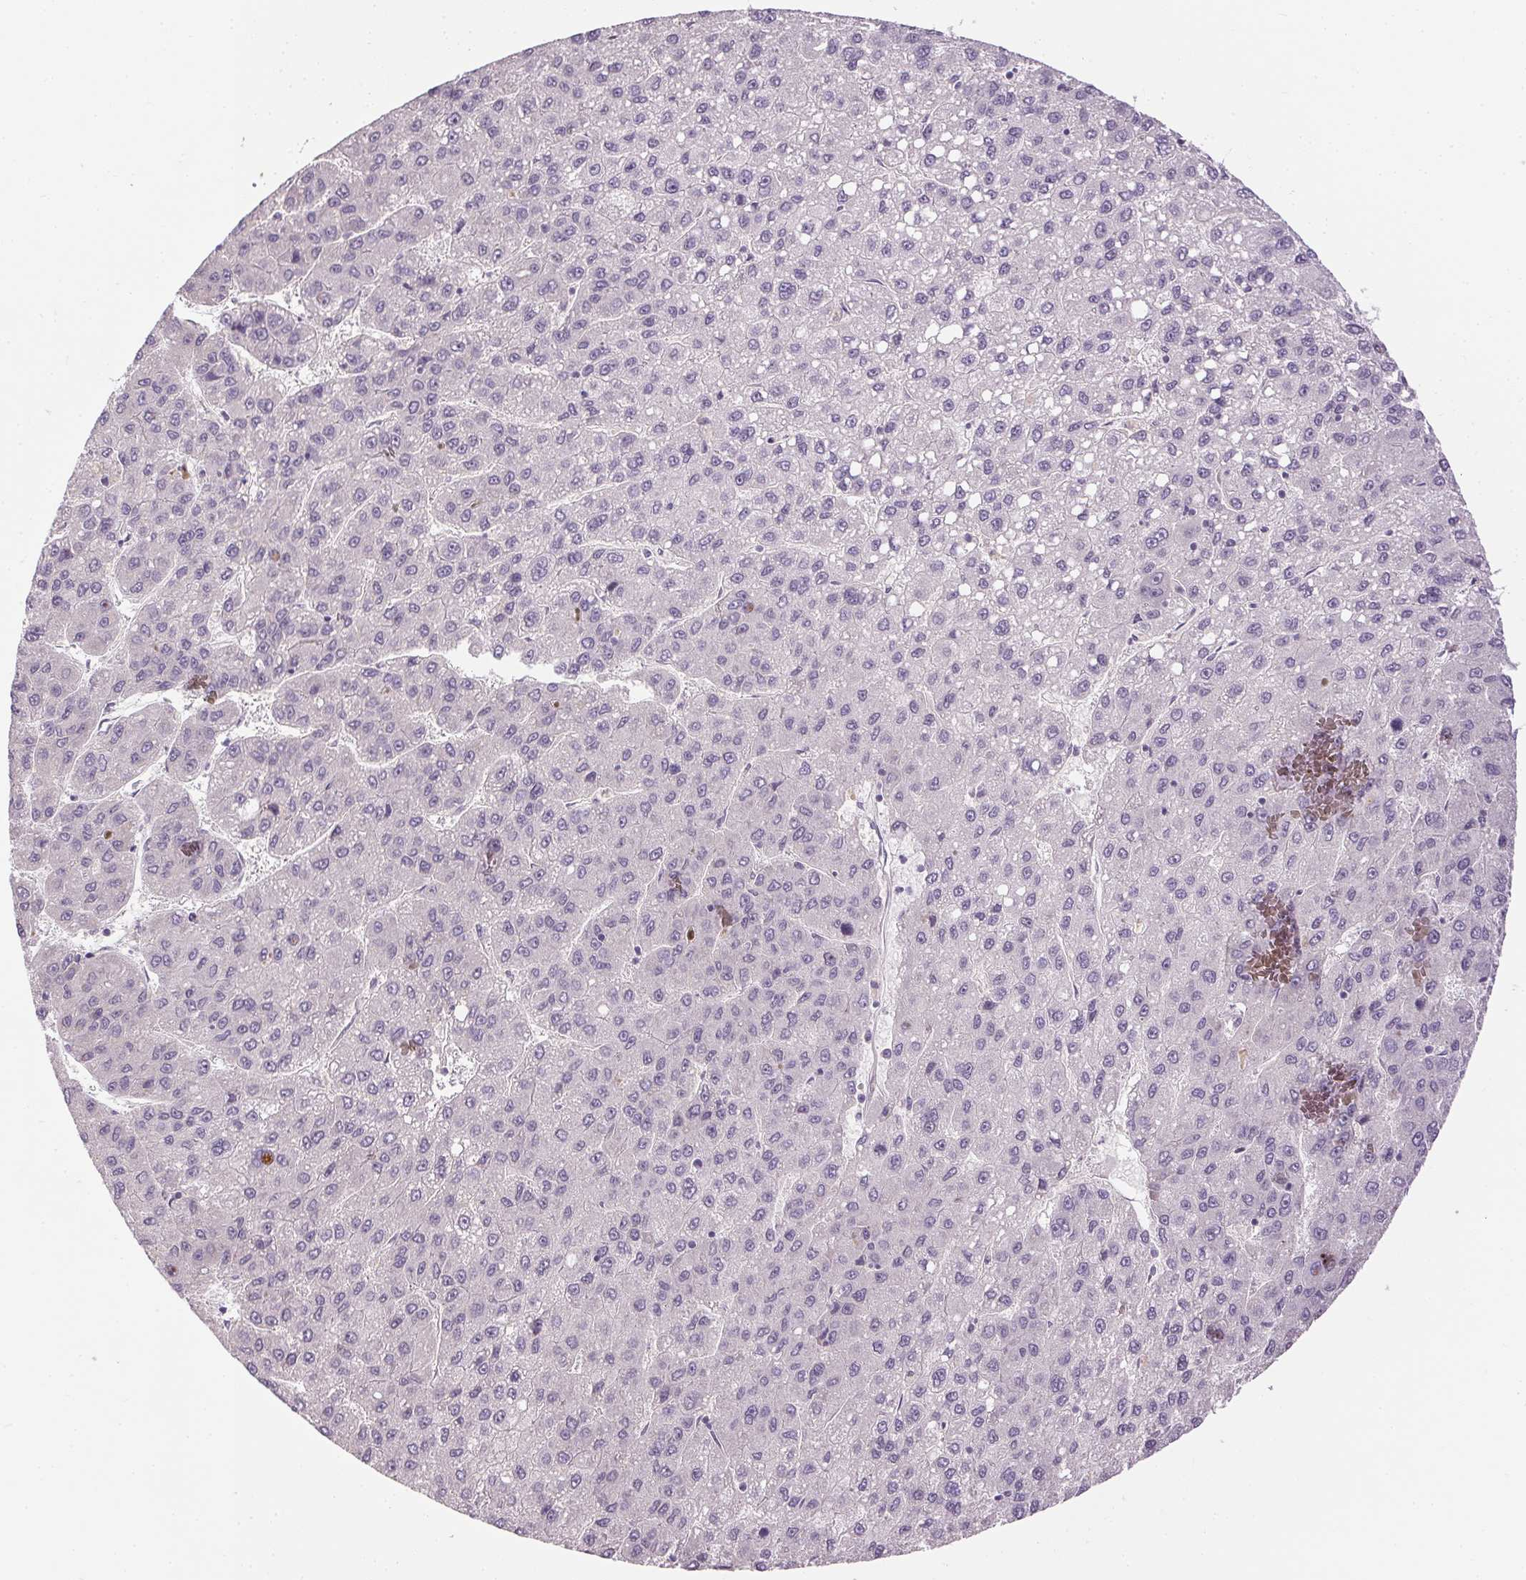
{"staining": {"intensity": "negative", "quantity": "none", "location": "none"}, "tissue": "liver cancer", "cell_type": "Tumor cells", "image_type": "cancer", "snomed": [{"axis": "morphology", "description": "Carcinoma, Hepatocellular, NOS"}, {"axis": "topography", "description": "Liver"}], "caption": "Liver cancer (hepatocellular carcinoma) was stained to show a protein in brown. There is no significant positivity in tumor cells.", "gene": "FAM168A", "patient": {"sex": "female", "age": 82}}